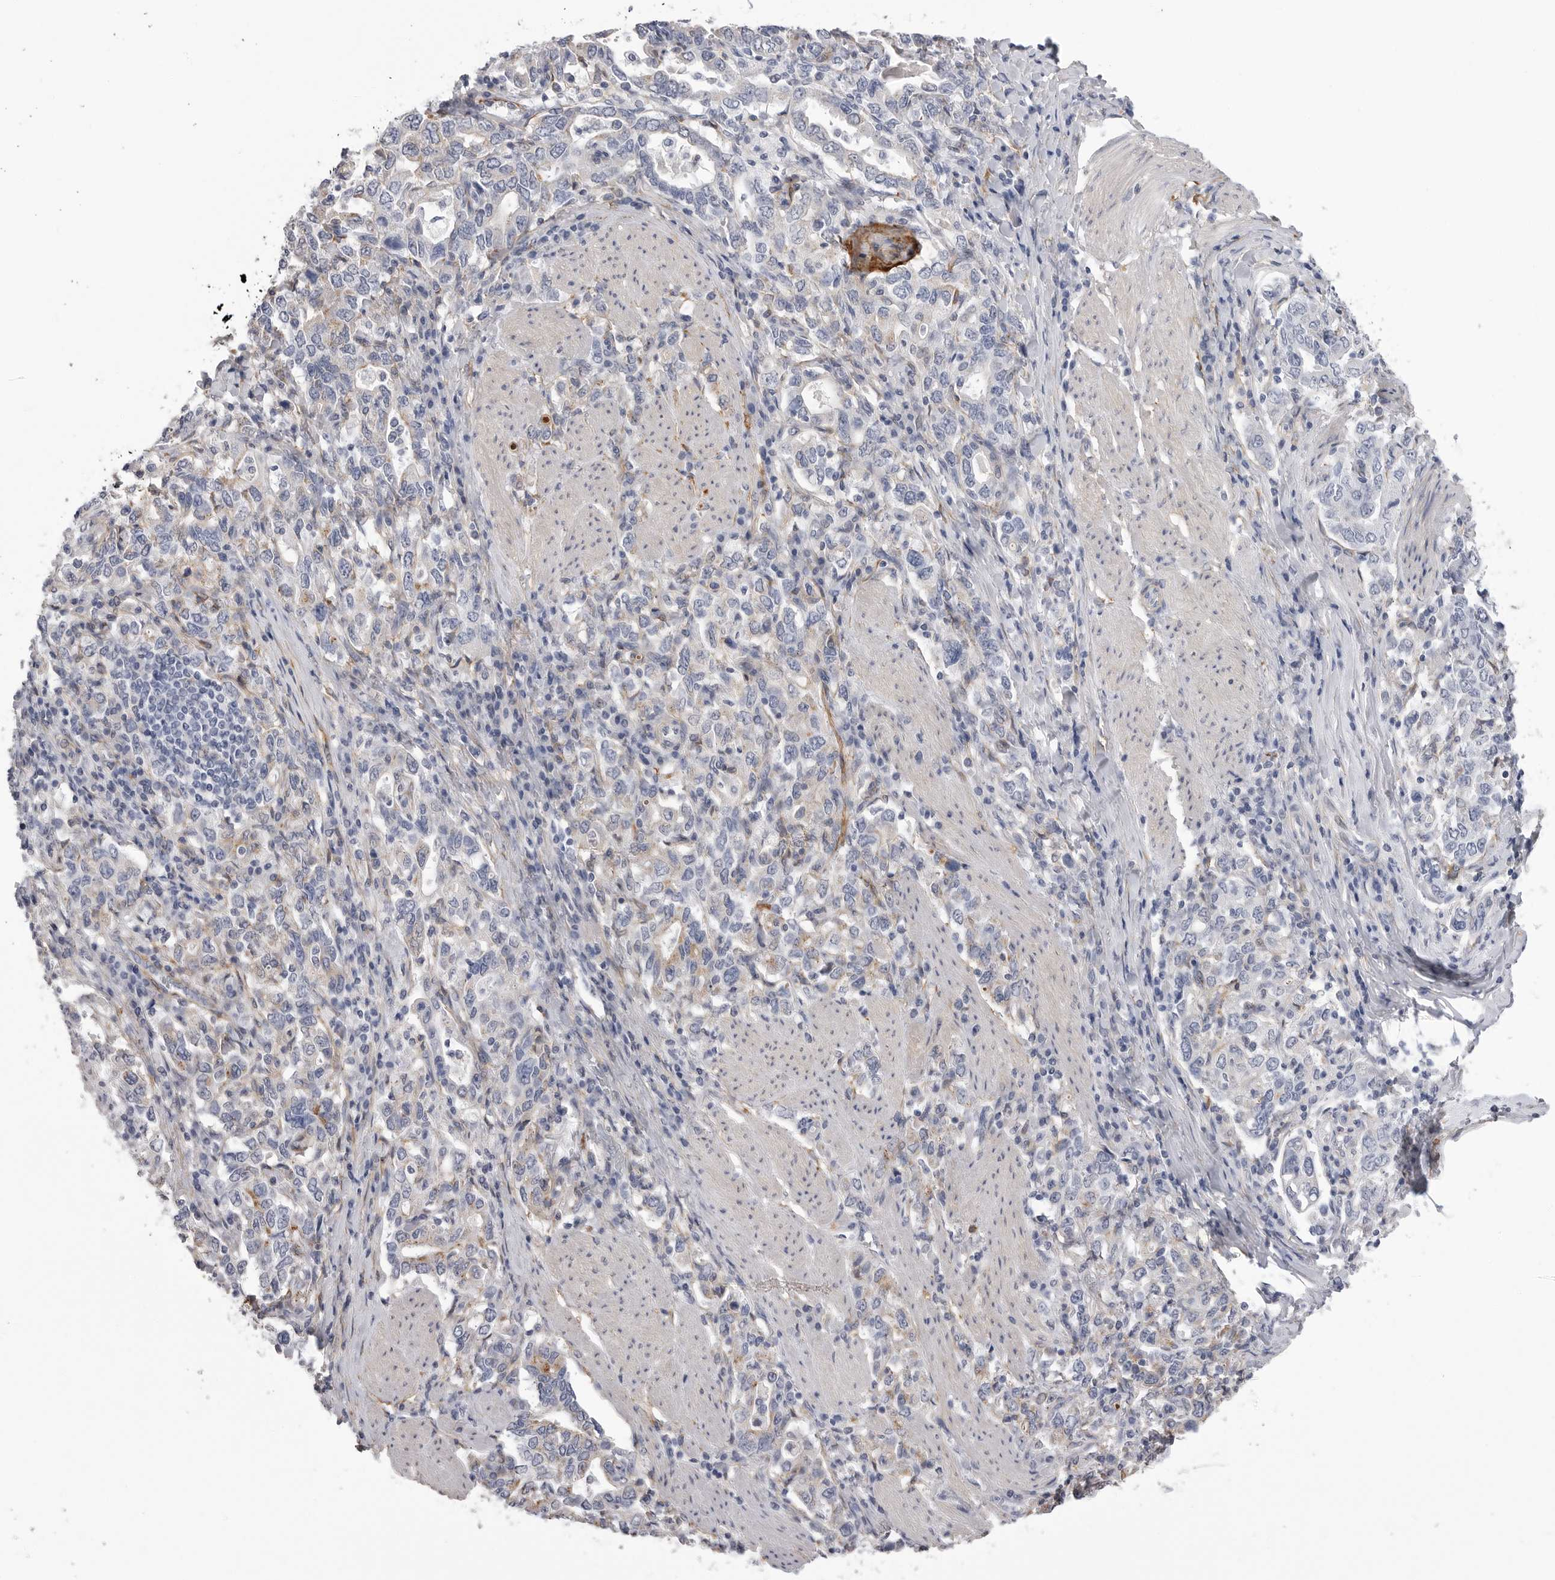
{"staining": {"intensity": "moderate", "quantity": "<25%", "location": "cytoplasmic/membranous"}, "tissue": "stomach cancer", "cell_type": "Tumor cells", "image_type": "cancer", "snomed": [{"axis": "morphology", "description": "Adenocarcinoma, NOS"}, {"axis": "topography", "description": "Stomach, upper"}], "caption": "Stomach cancer was stained to show a protein in brown. There is low levels of moderate cytoplasmic/membranous expression in about <25% of tumor cells.", "gene": "AKAP12", "patient": {"sex": "male", "age": 62}}